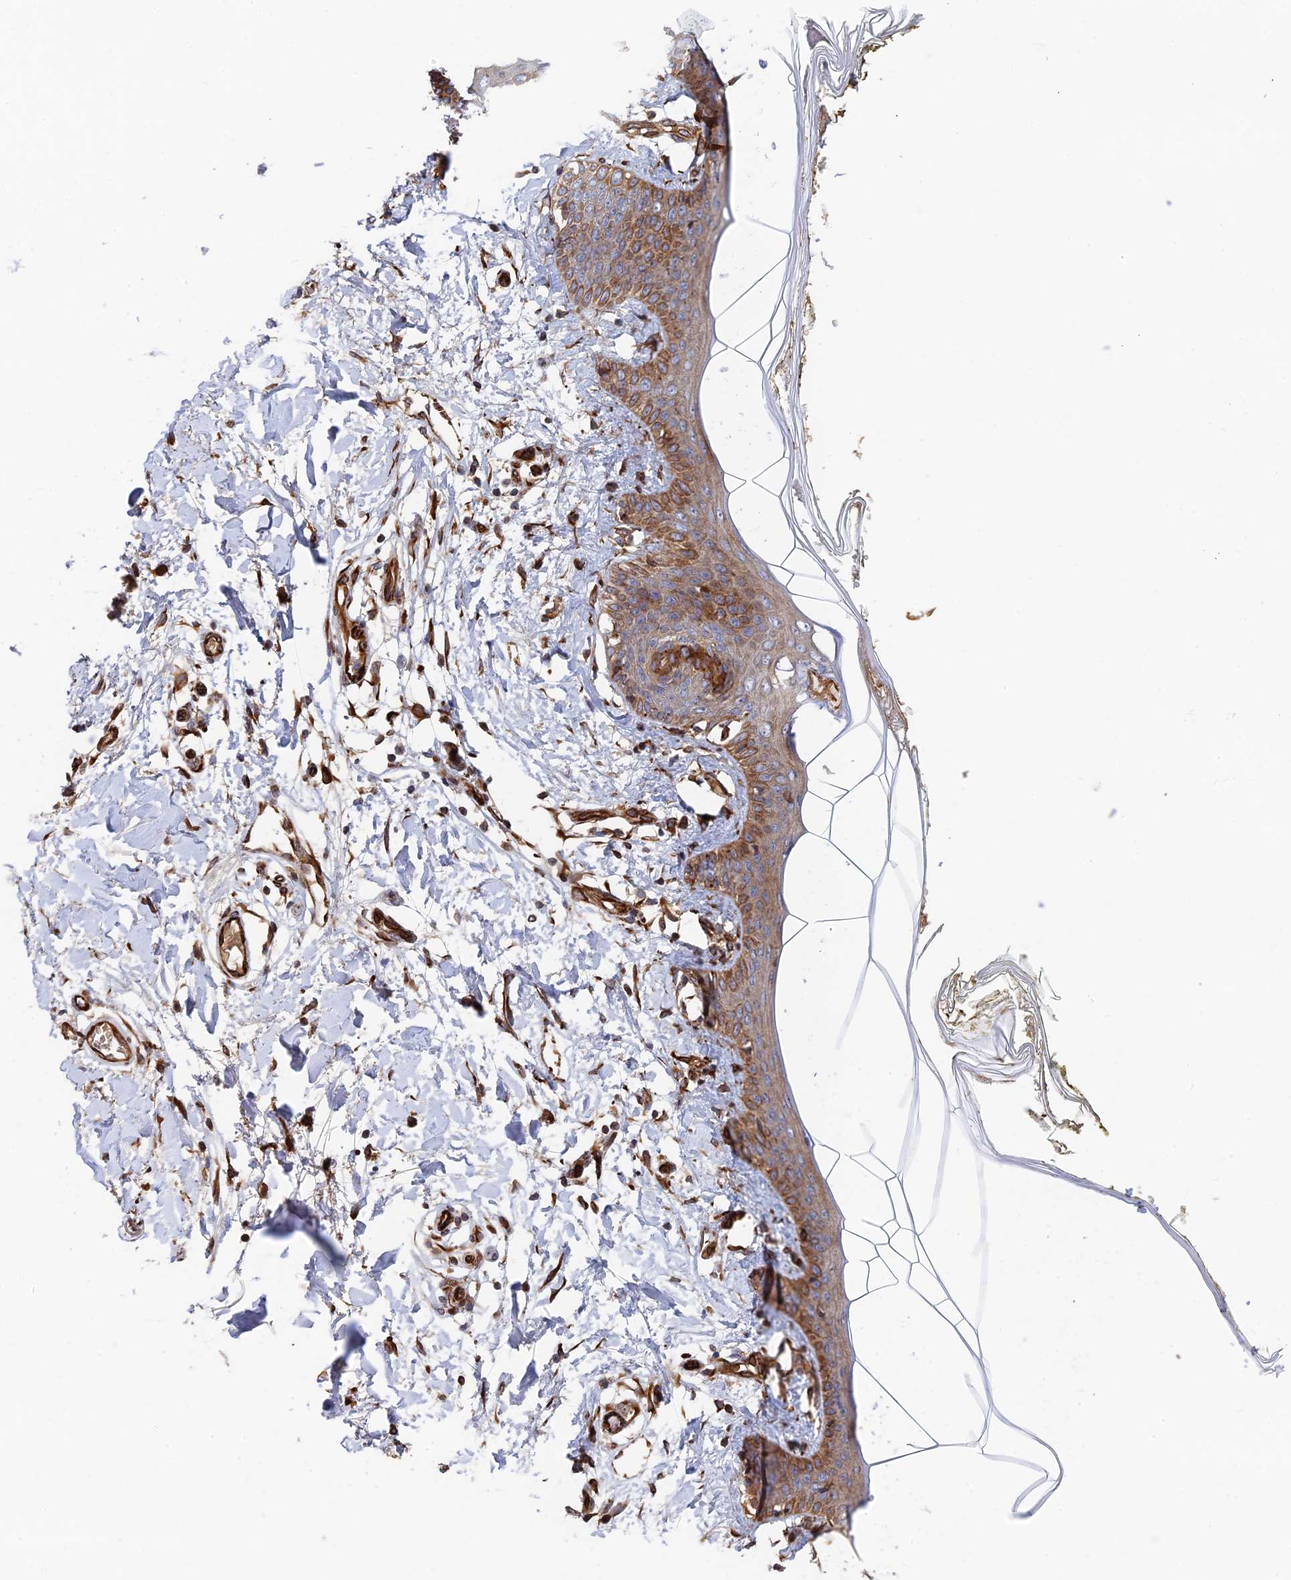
{"staining": {"intensity": "moderate", "quantity": "25%-75%", "location": "cytoplasmic/membranous"}, "tissue": "skin", "cell_type": "Fibroblasts", "image_type": "normal", "snomed": [{"axis": "morphology", "description": "Normal tissue, NOS"}, {"axis": "topography", "description": "Skin"}], "caption": "This micrograph displays unremarkable skin stained with immunohistochemistry (IHC) to label a protein in brown. The cytoplasmic/membranous of fibroblasts show moderate positivity for the protein. Nuclei are counter-stained blue.", "gene": "PPP2R3C", "patient": {"sex": "female", "age": 34}}